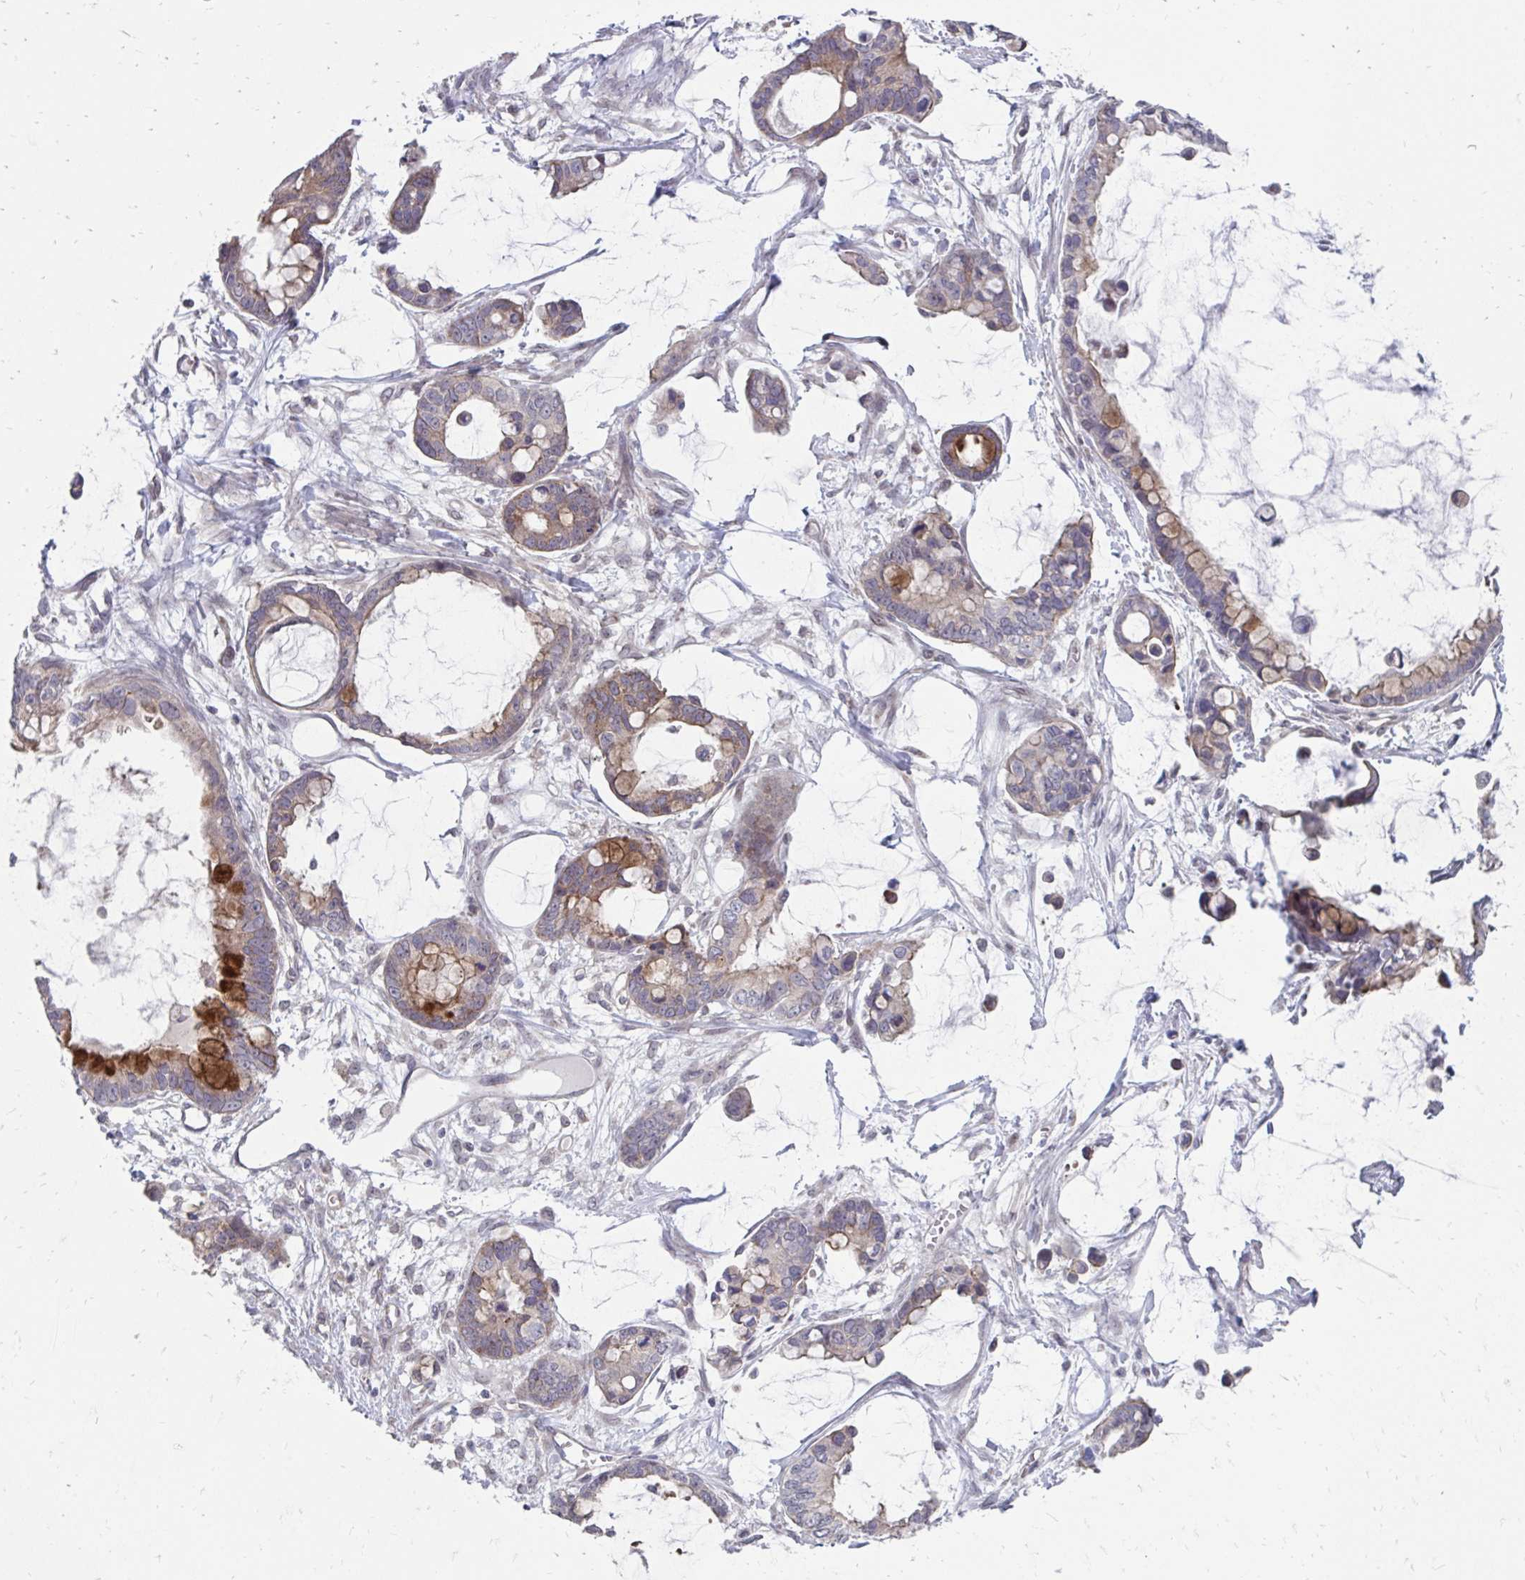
{"staining": {"intensity": "moderate", "quantity": "25%-75%", "location": "cytoplasmic/membranous"}, "tissue": "ovarian cancer", "cell_type": "Tumor cells", "image_type": "cancer", "snomed": [{"axis": "morphology", "description": "Cystadenocarcinoma, mucinous, NOS"}, {"axis": "topography", "description": "Ovary"}], "caption": "Protein expression analysis of human ovarian cancer (mucinous cystadenocarcinoma) reveals moderate cytoplasmic/membranous staining in about 25%-75% of tumor cells.", "gene": "ITPR2", "patient": {"sex": "female", "age": 63}}